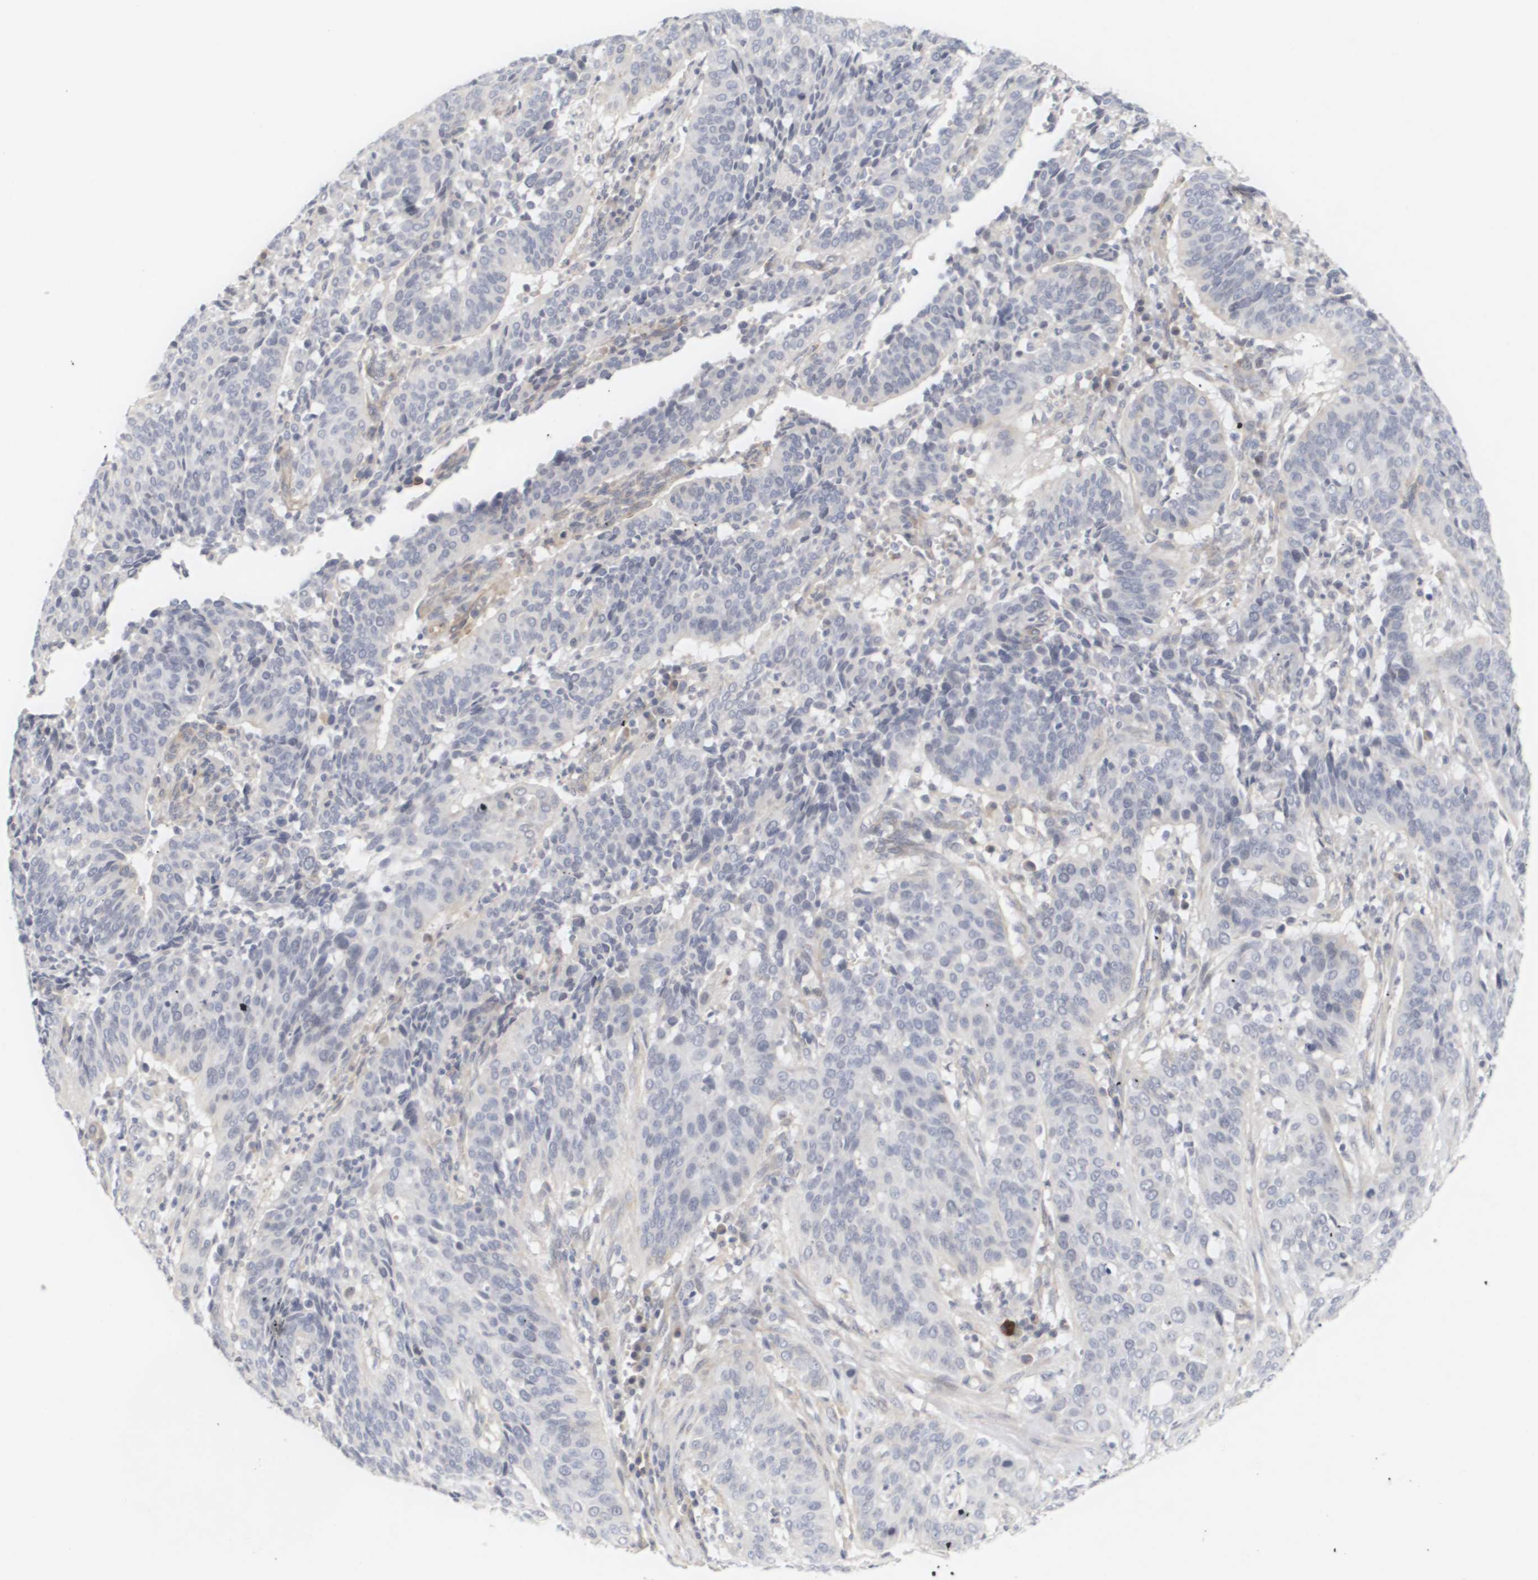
{"staining": {"intensity": "negative", "quantity": "none", "location": "none"}, "tissue": "cervical cancer", "cell_type": "Tumor cells", "image_type": "cancer", "snomed": [{"axis": "morphology", "description": "Normal tissue, NOS"}, {"axis": "morphology", "description": "Squamous cell carcinoma, NOS"}, {"axis": "topography", "description": "Cervix"}], "caption": "Tumor cells show no significant protein positivity in cervical cancer (squamous cell carcinoma). (IHC, brightfield microscopy, high magnification).", "gene": "CYB561", "patient": {"sex": "female", "age": 39}}